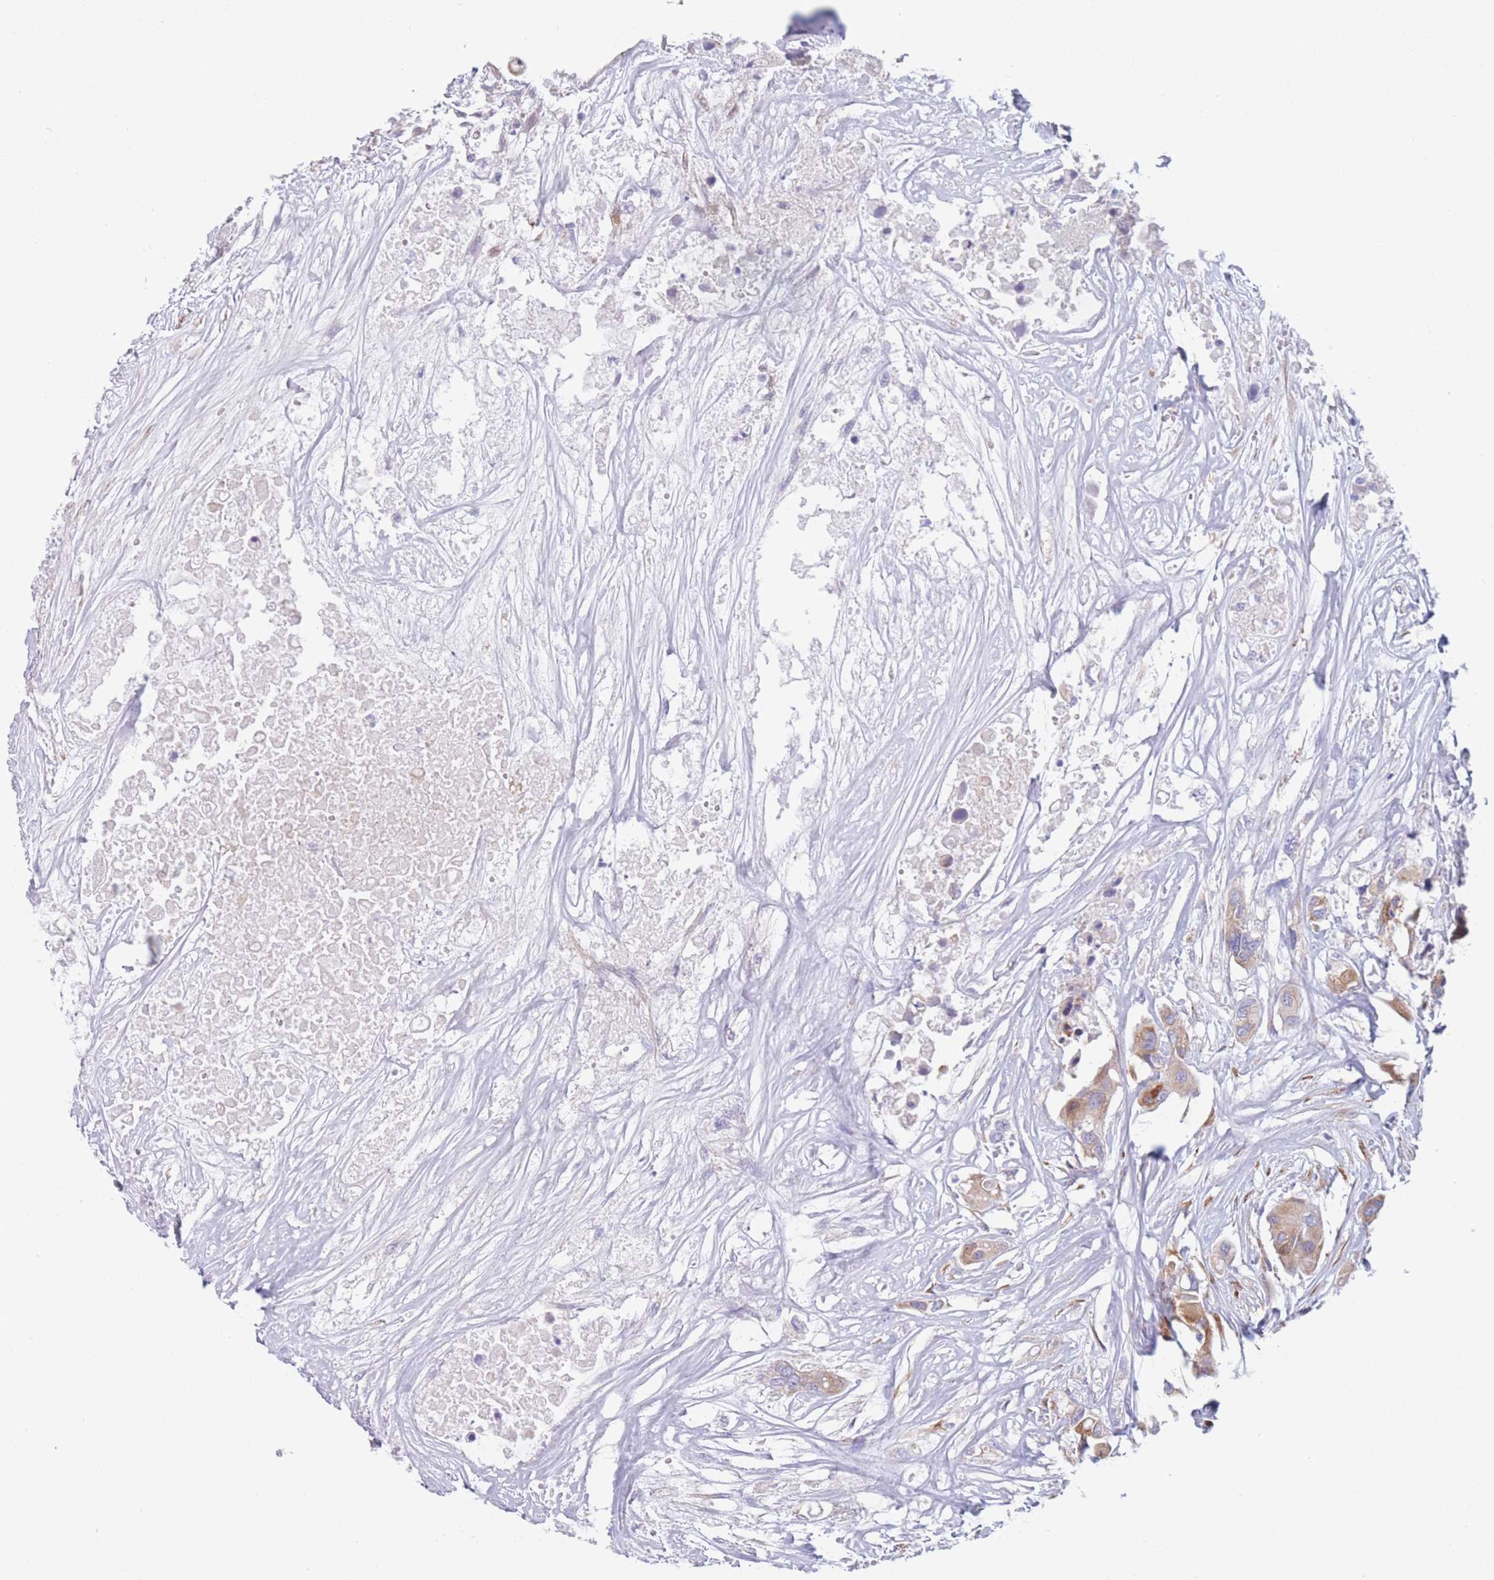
{"staining": {"intensity": "moderate", "quantity": "<25%", "location": "cytoplasmic/membranous"}, "tissue": "colorectal cancer", "cell_type": "Tumor cells", "image_type": "cancer", "snomed": [{"axis": "morphology", "description": "Adenocarcinoma, NOS"}, {"axis": "topography", "description": "Colon"}], "caption": "Immunohistochemical staining of human colorectal adenocarcinoma reveals low levels of moderate cytoplasmic/membranous protein expression in approximately <25% of tumor cells.", "gene": "AK9", "patient": {"sex": "male", "age": 77}}